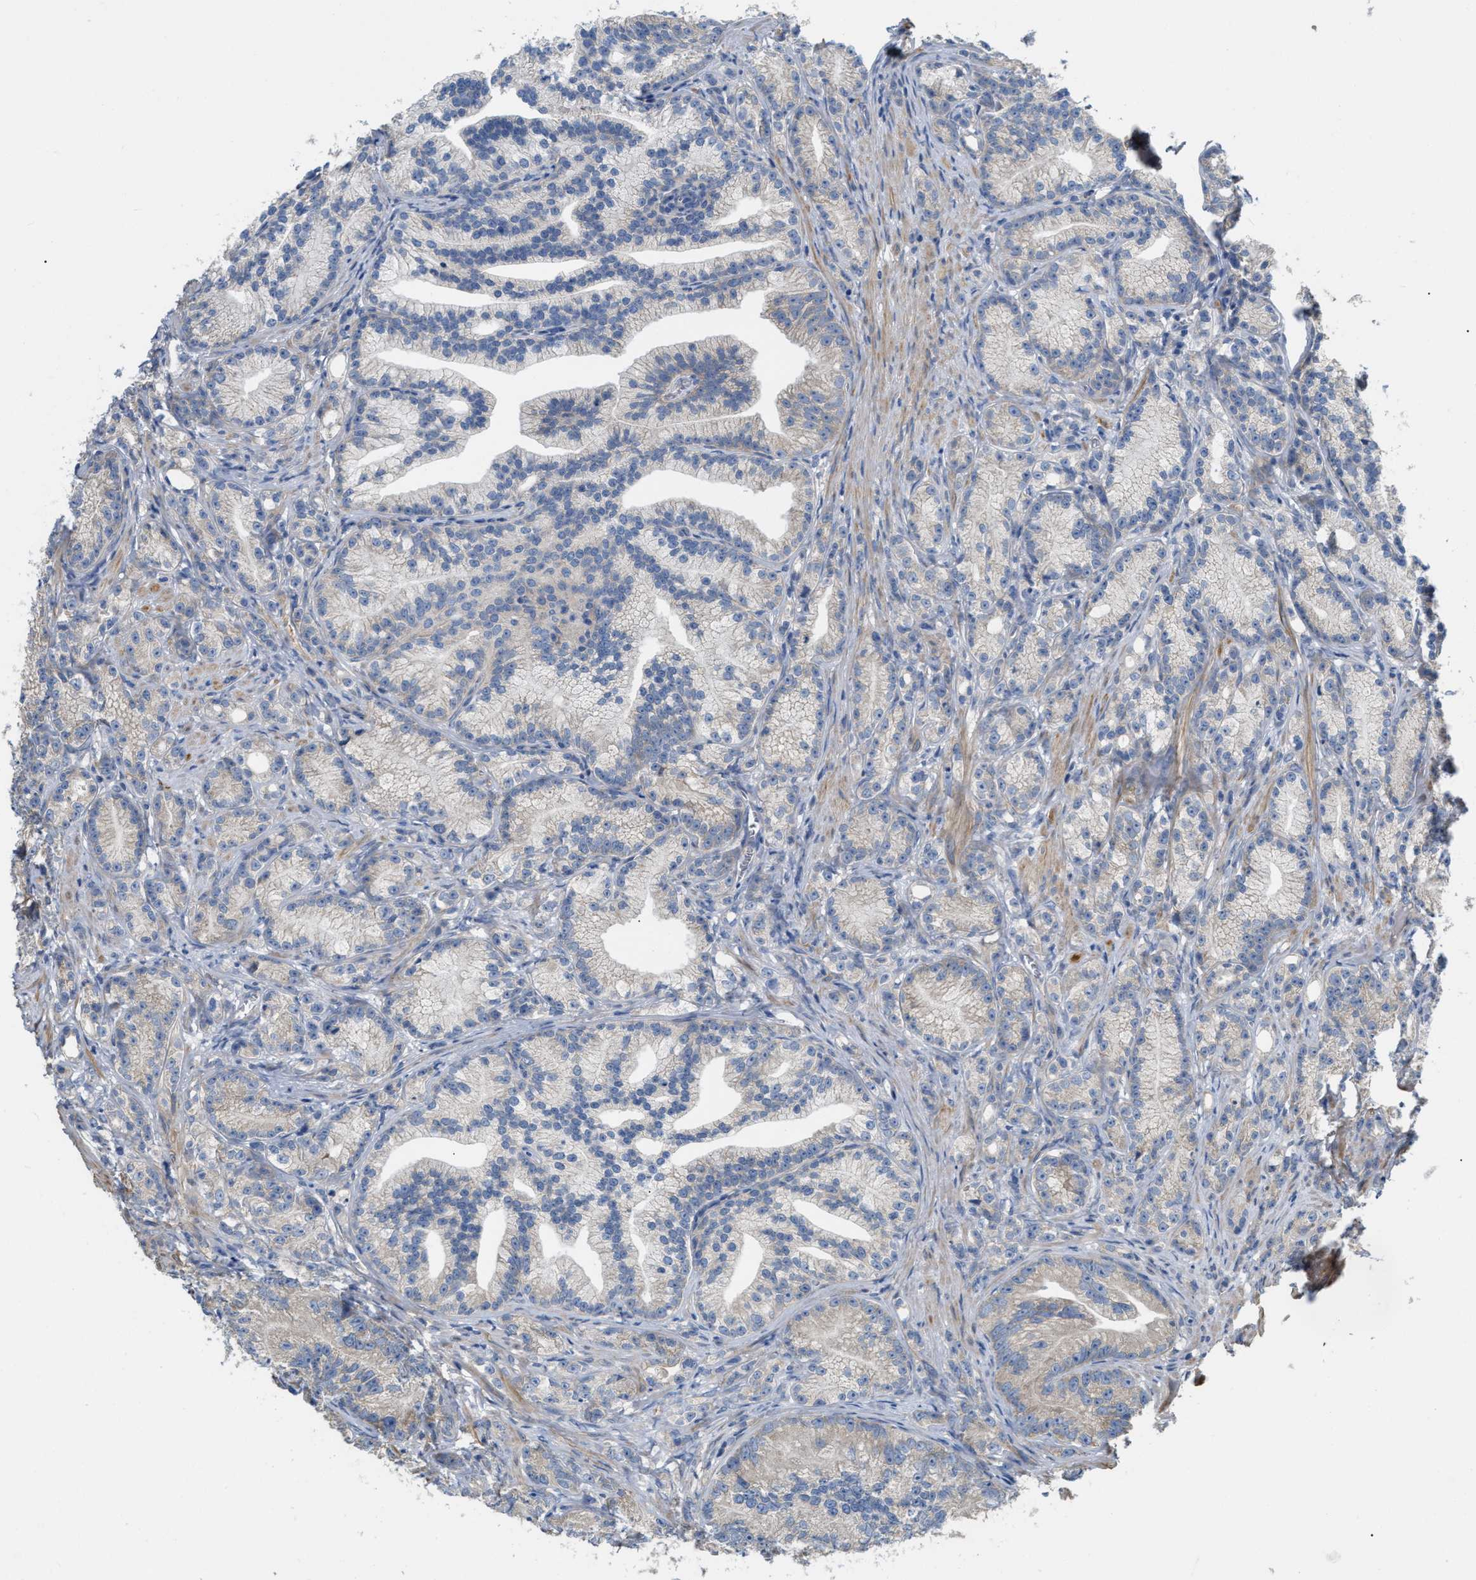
{"staining": {"intensity": "negative", "quantity": "none", "location": "none"}, "tissue": "prostate cancer", "cell_type": "Tumor cells", "image_type": "cancer", "snomed": [{"axis": "morphology", "description": "Adenocarcinoma, Low grade"}, {"axis": "topography", "description": "Prostate"}], "caption": "This is an immunohistochemistry image of prostate cancer. There is no expression in tumor cells.", "gene": "DHX58", "patient": {"sex": "male", "age": 89}}